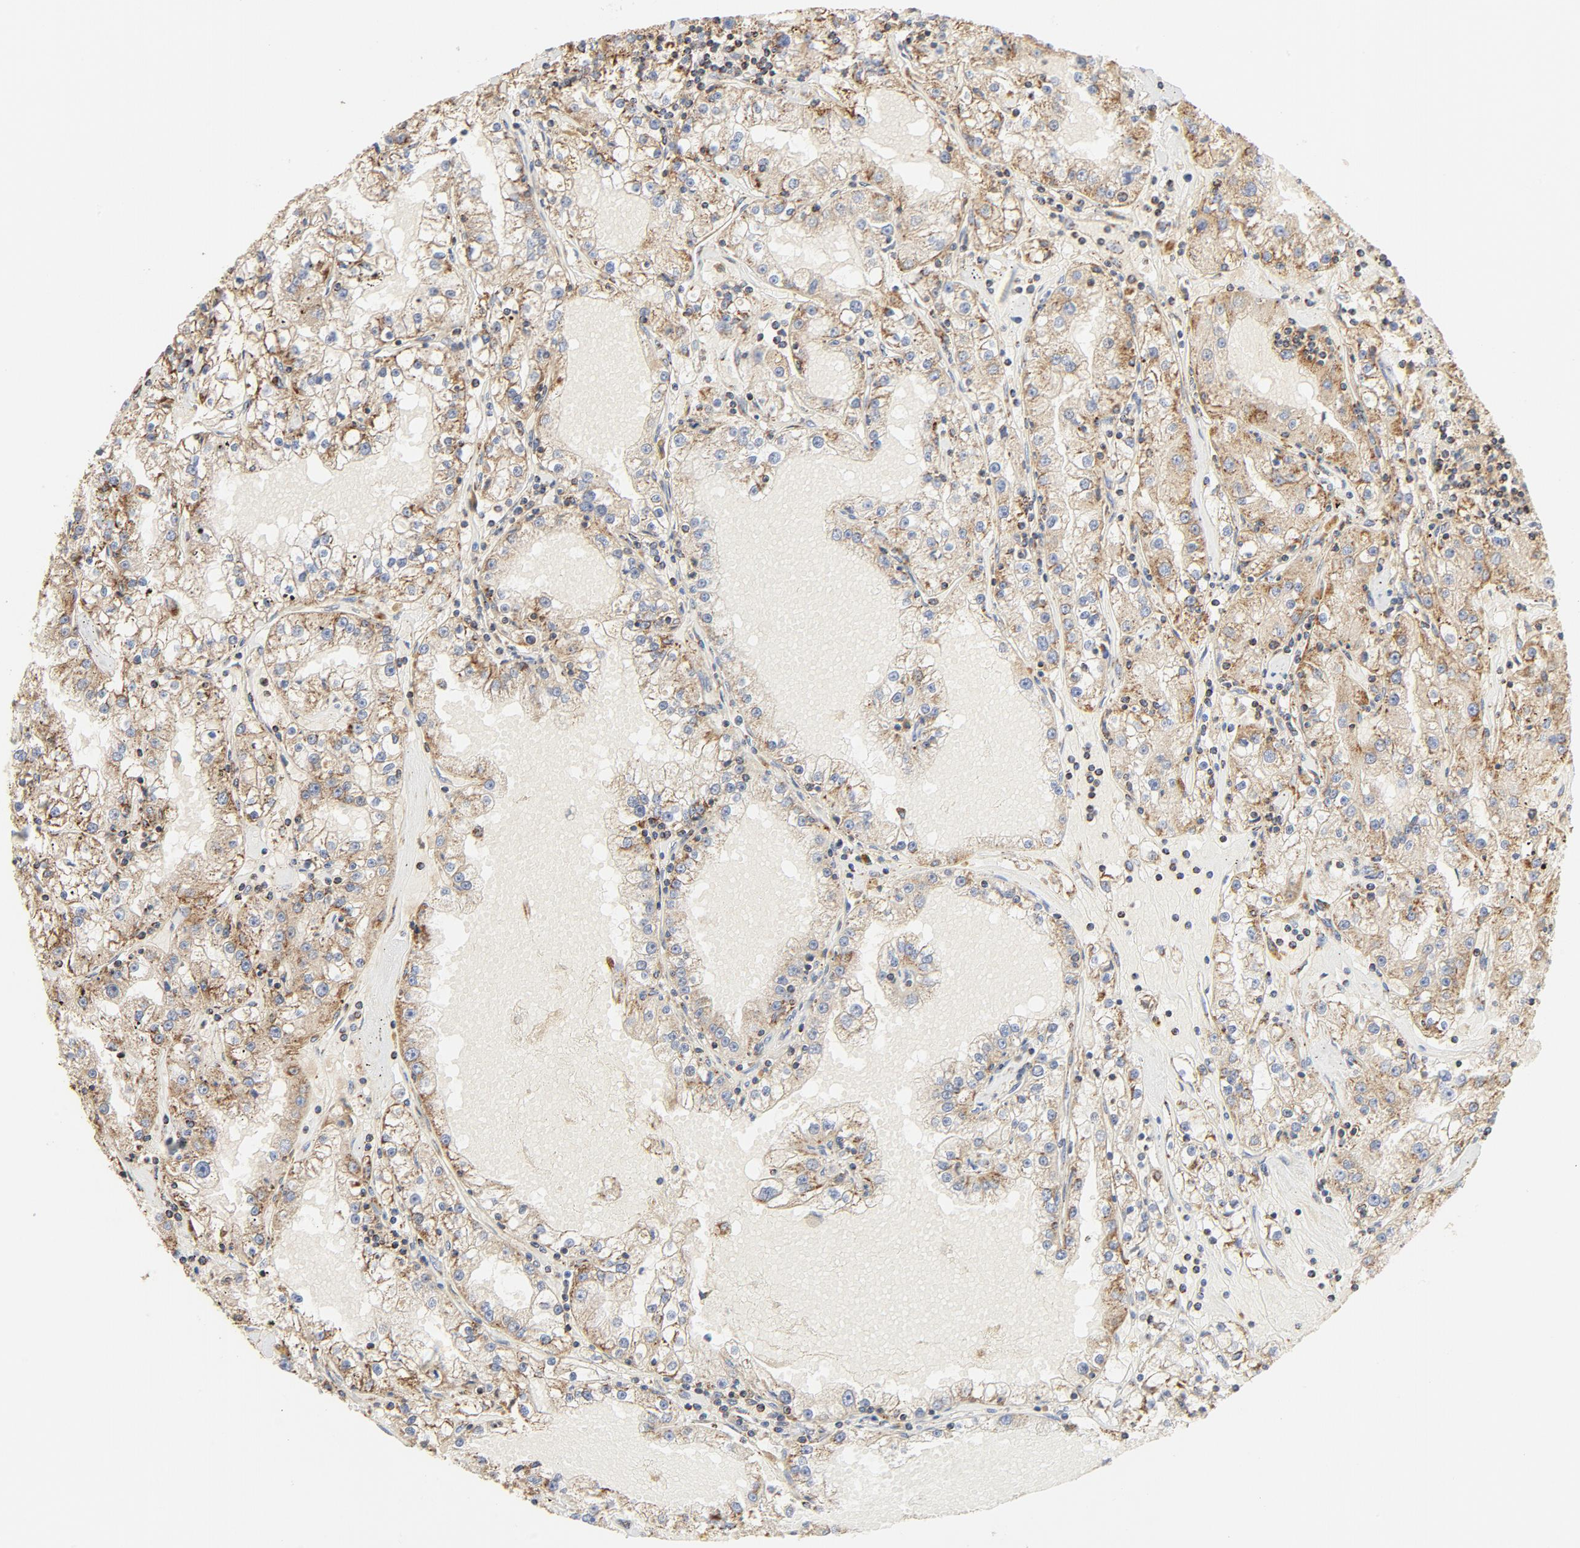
{"staining": {"intensity": "strong", "quantity": ">75%", "location": "cytoplasmic/membranous"}, "tissue": "renal cancer", "cell_type": "Tumor cells", "image_type": "cancer", "snomed": [{"axis": "morphology", "description": "Adenocarcinoma, NOS"}, {"axis": "topography", "description": "Kidney"}], "caption": "IHC (DAB) staining of human renal adenocarcinoma exhibits strong cytoplasmic/membranous protein staining in approximately >75% of tumor cells.", "gene": "PCNX4", "patient": {"sex": "male", "age": 56}}